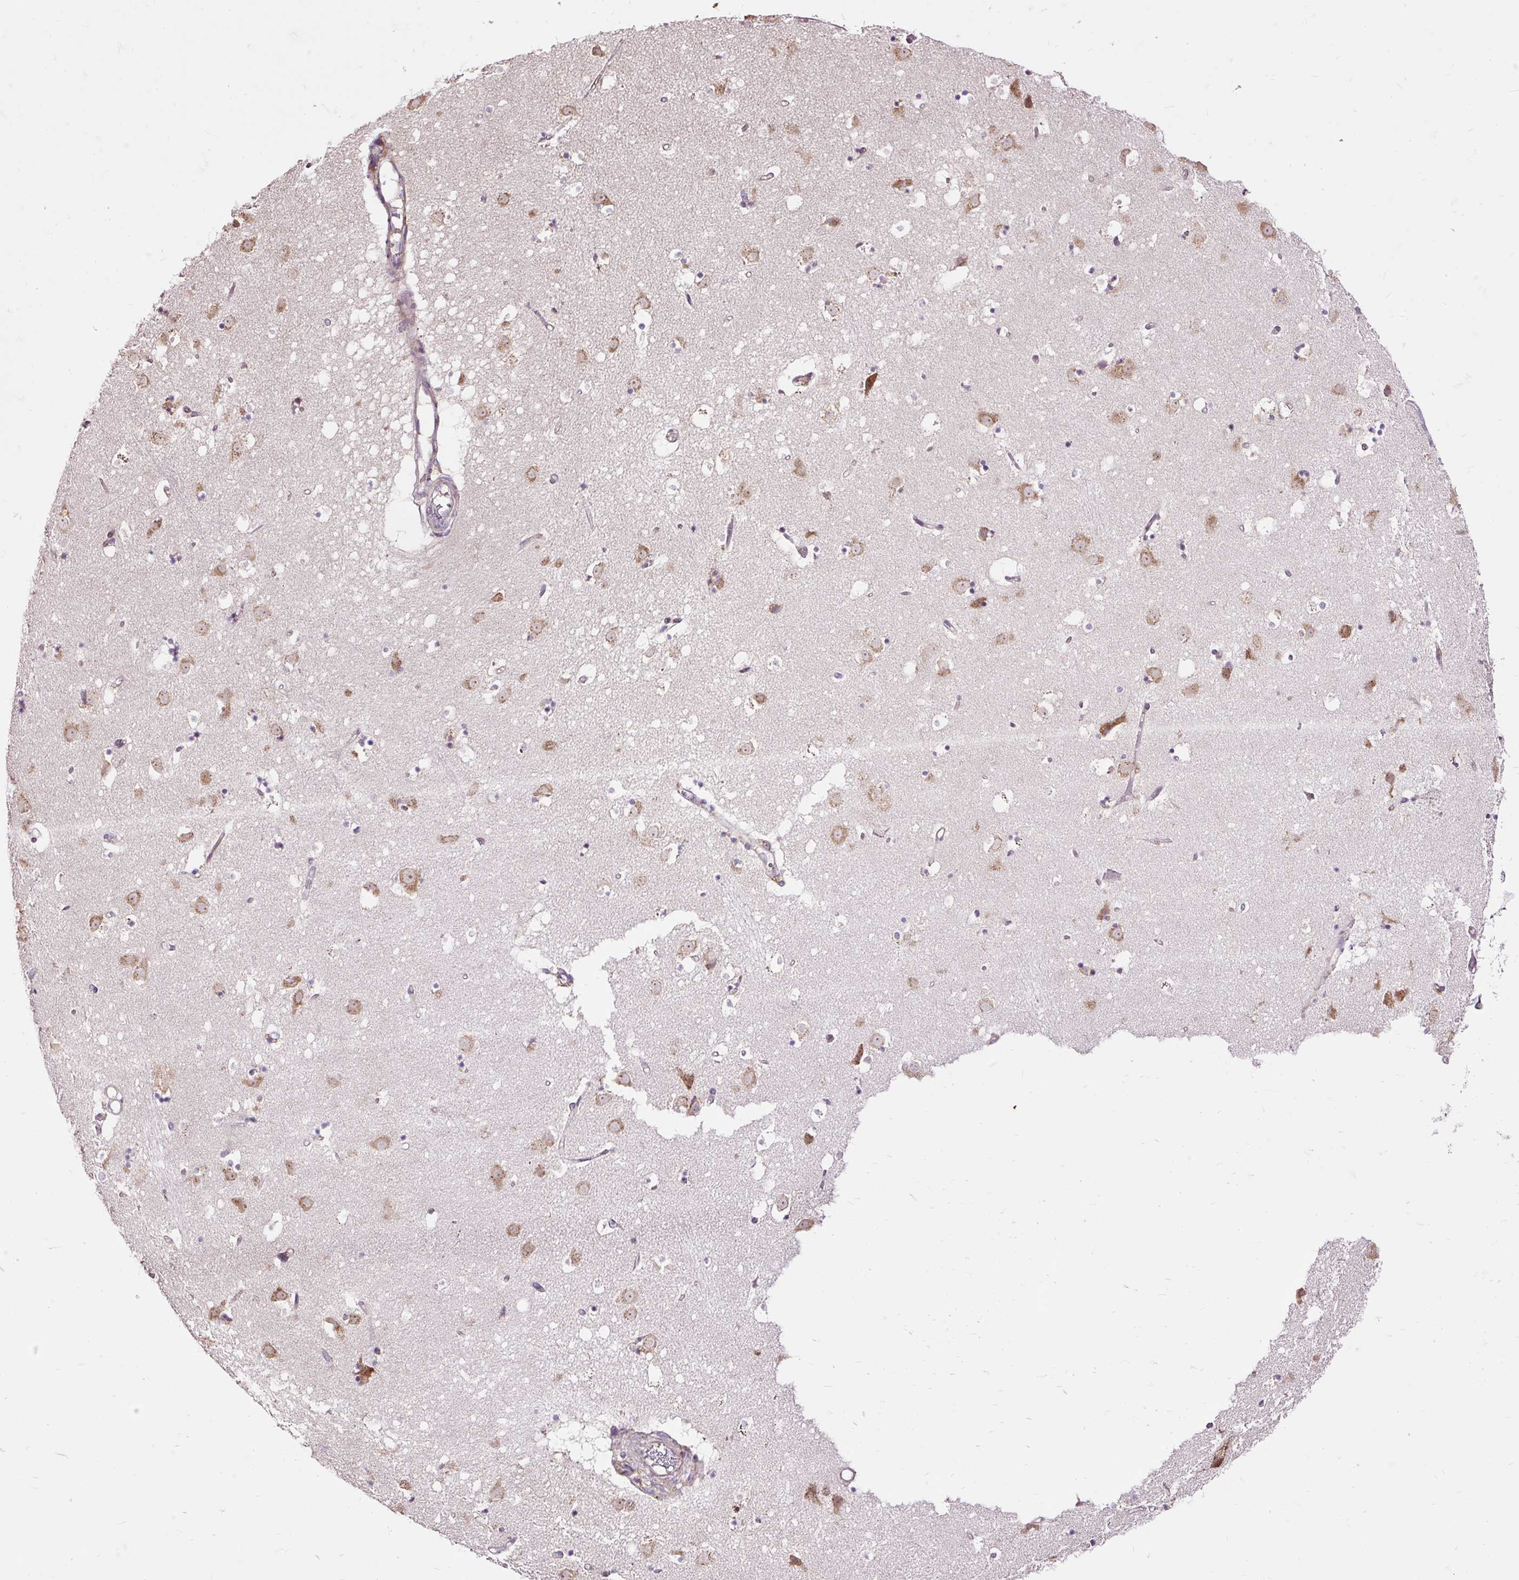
{"staining": {"intensity": "negative", "quantity": "none", "location": "none"}, "tissue": "caudate", "cell_type": "Glial cells", "image_type": "normal", "snomed": [{"axis": "morphology", "description": "Normal tissue, NOS"}, {"axis": "topography", "description": "Lateral ventricle wall"}], "caption": "Photomicrograph shows no protein expression in glial cells of unremarkable caudate.", "gene": "RPS5", "patient": {"sex": "male", "age": 58}}